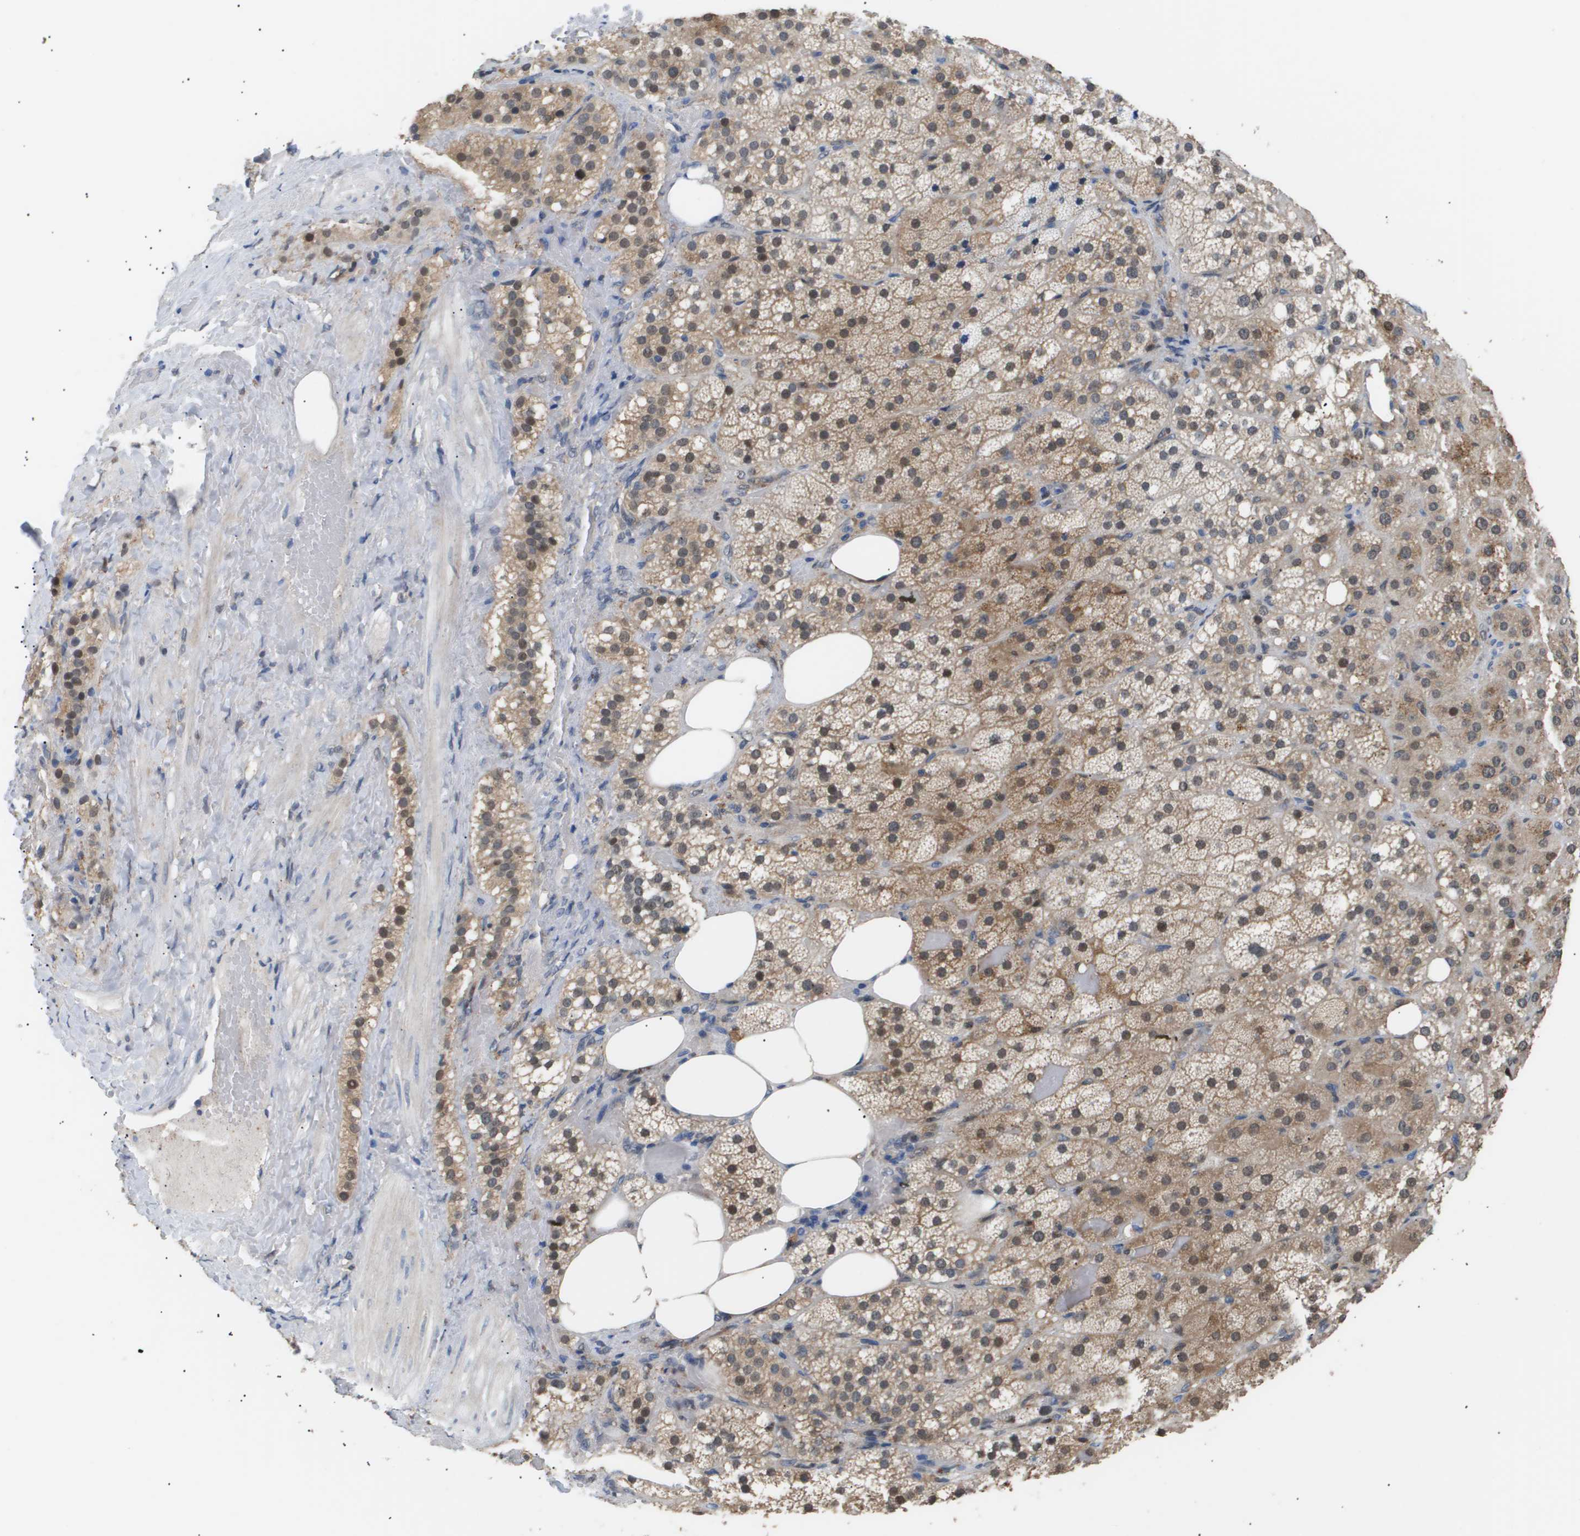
{"staining": {"intensity": "moderate", "quantity": ">75%", "location": "cytoplasmic/membranous,nuclear"}, "tissue": "adrenal gland", "cell_type": "Glandular cells", "image_type": "normal", "snomed": [{"axis": "morphology", "description": "Normal tissue, NOS"}, {"axis": "topography", "description": "Adrenal gland"}], "caption": "Immunohistochemistry of normal human adrenal gland displays medium levels of moderate cytoplasmic/membranous,nuclear staining in approximately >75% of glandular cells.", "gene": "AKR1A1", "patient": {"sex": "female", "age": 59}}